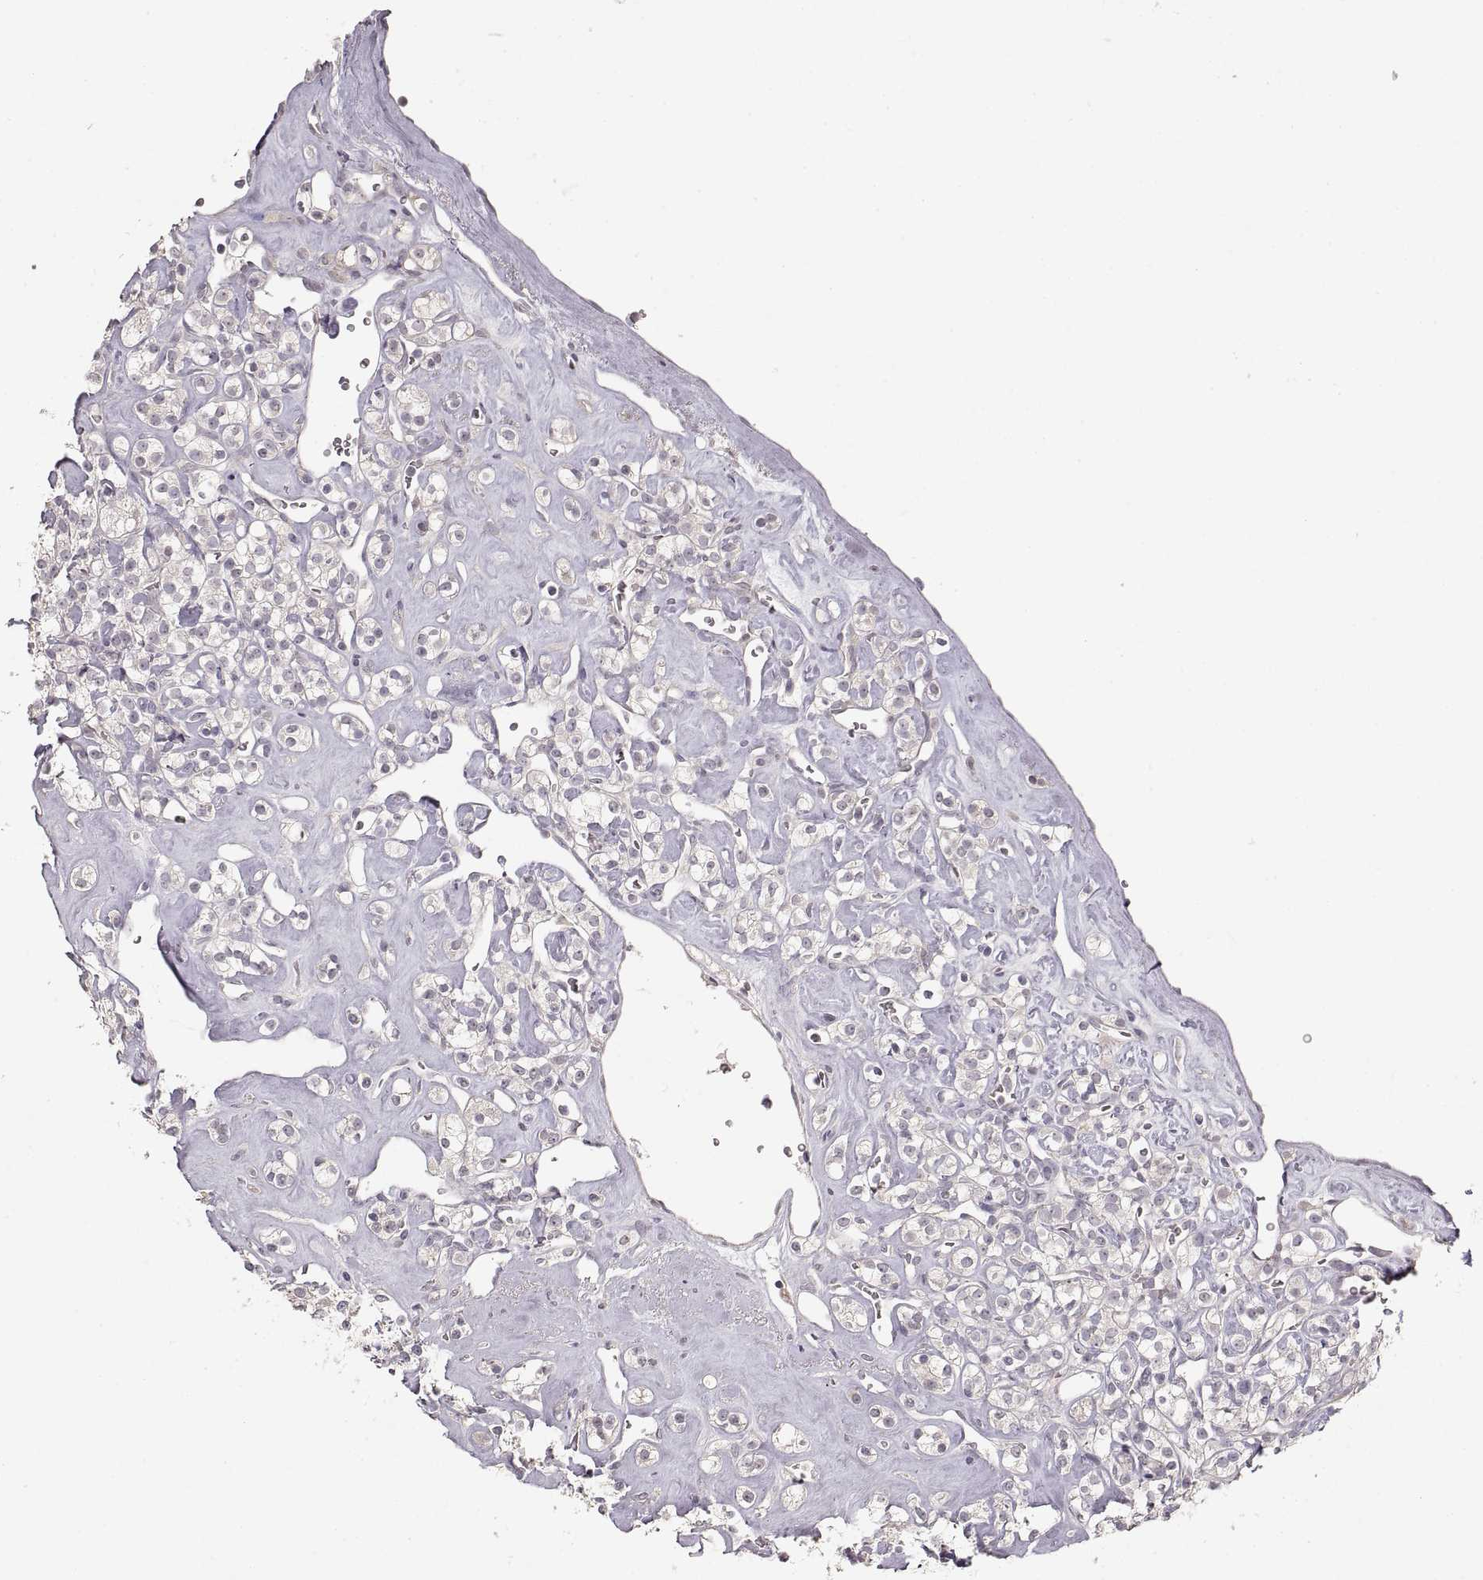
{"staining": {"intensity": "negative", "quantity": "none", "location": "none"}, "tissue": "renal cancer", "cell_type": "Tumor cells", "image_type": "cancer", "snomed": [{"axis": "morphology", "description": "Adenocarcinoma, NOS"}, {"axis": "topography", "description": "Kidney"}], "caption": "Tumor cells show no significant expression in adenocarcinoma (renal).", "gene": "LAMC2", "patient": {"sex": "male", "age": 77}}